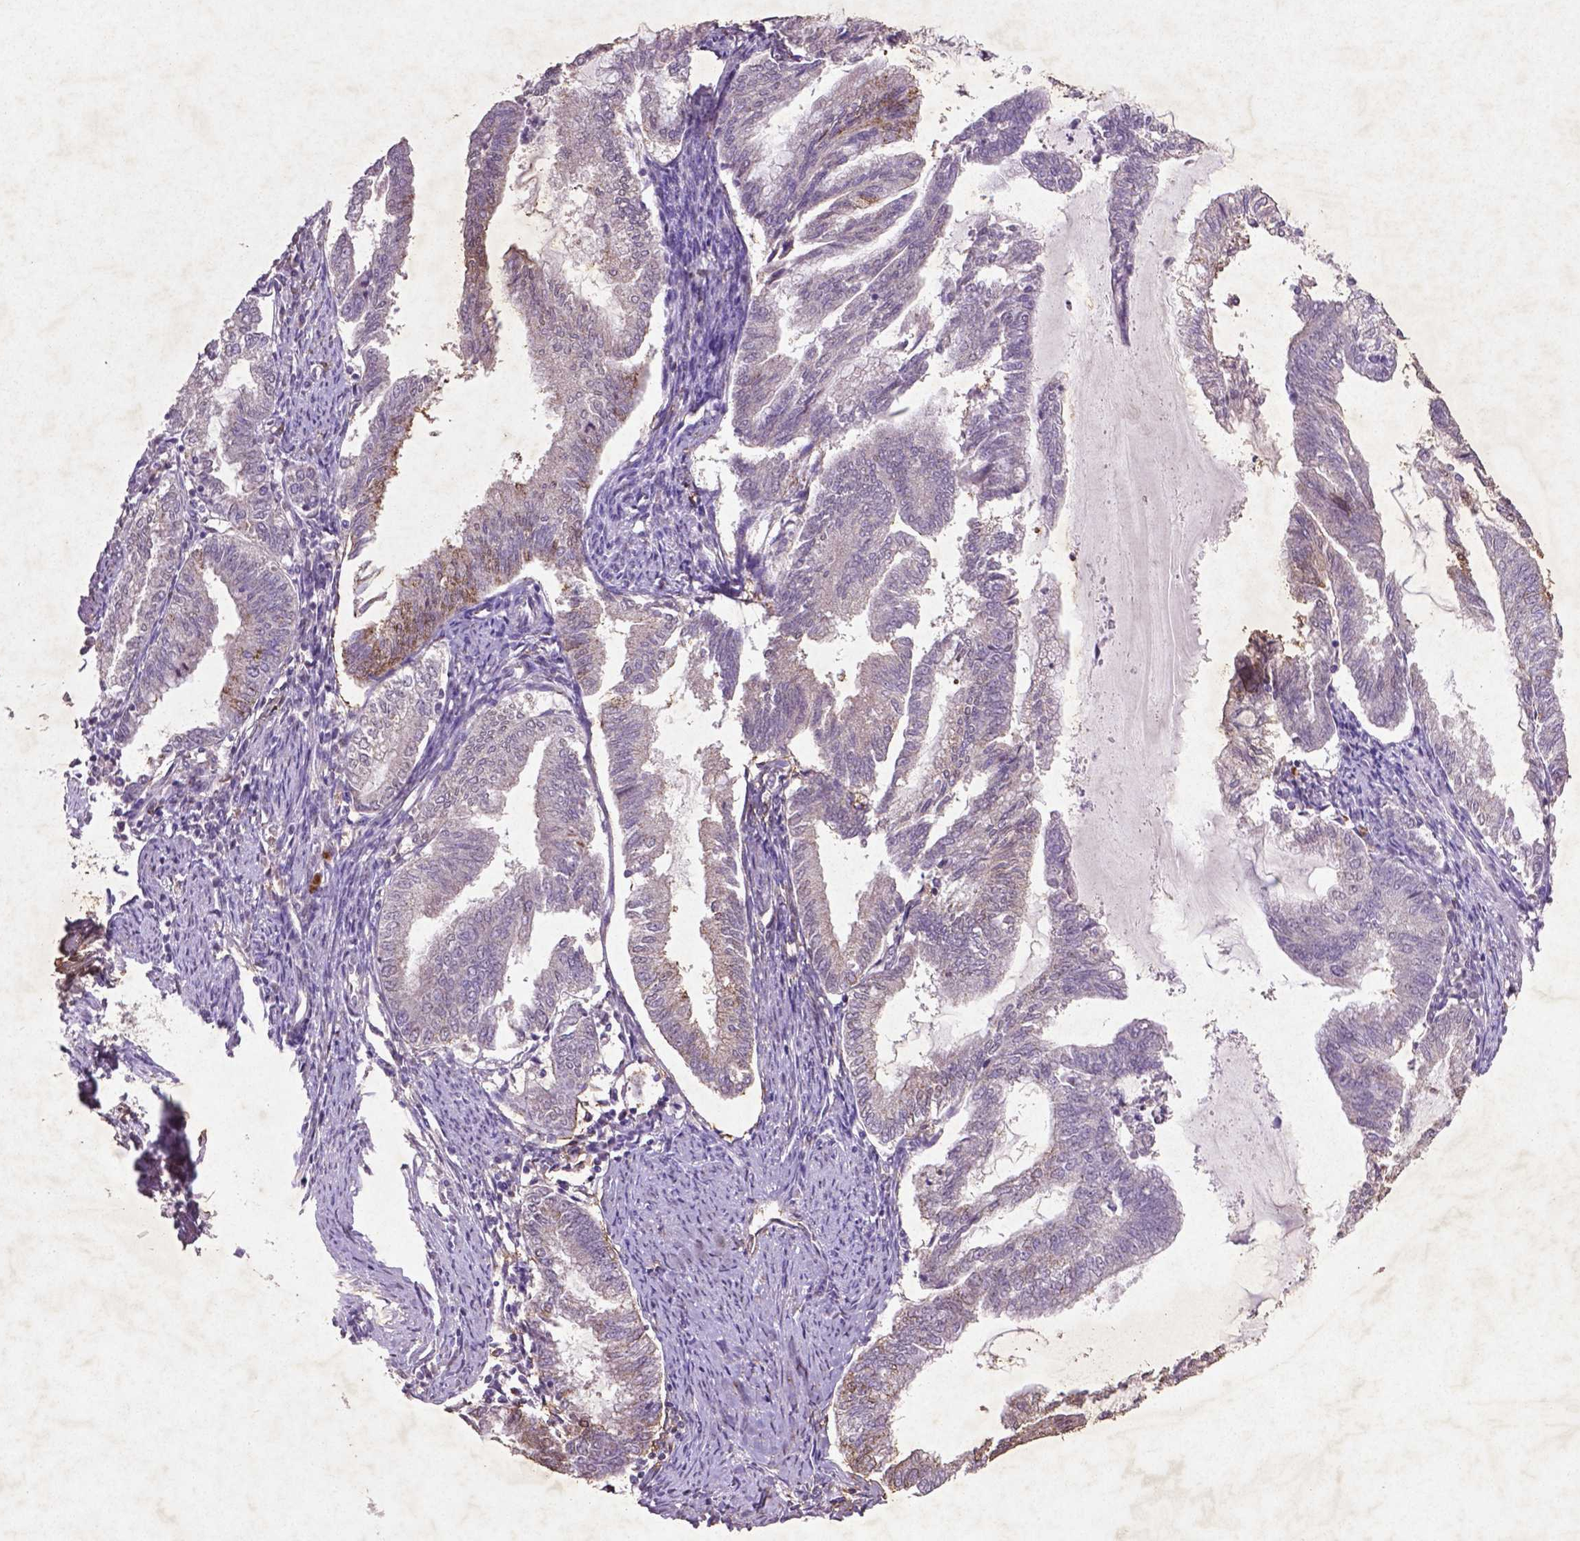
{"staining": {"intensity": "weak", "quantity": "<25%", "location": "cytoplasmic/membranous"}, "tissue": "endometrial cancer", "cell_type": "Tumor cells", "image_type": "cancer", "snomed": [{"axis": "morphology", "description": "Adenocarcinoma, NOS"}, {"axis": "topography", "description": "Endometrium"}], "caption": "The image displays no staining of tumor cells in endometrial cancer. Brightfield microscopy of immunohistochemistry stained with DAB (brown) and hematoxylin (blue), captured at high magnification.", "gene": "MTOR", "patient": {"sex": "female", "age": 79}}